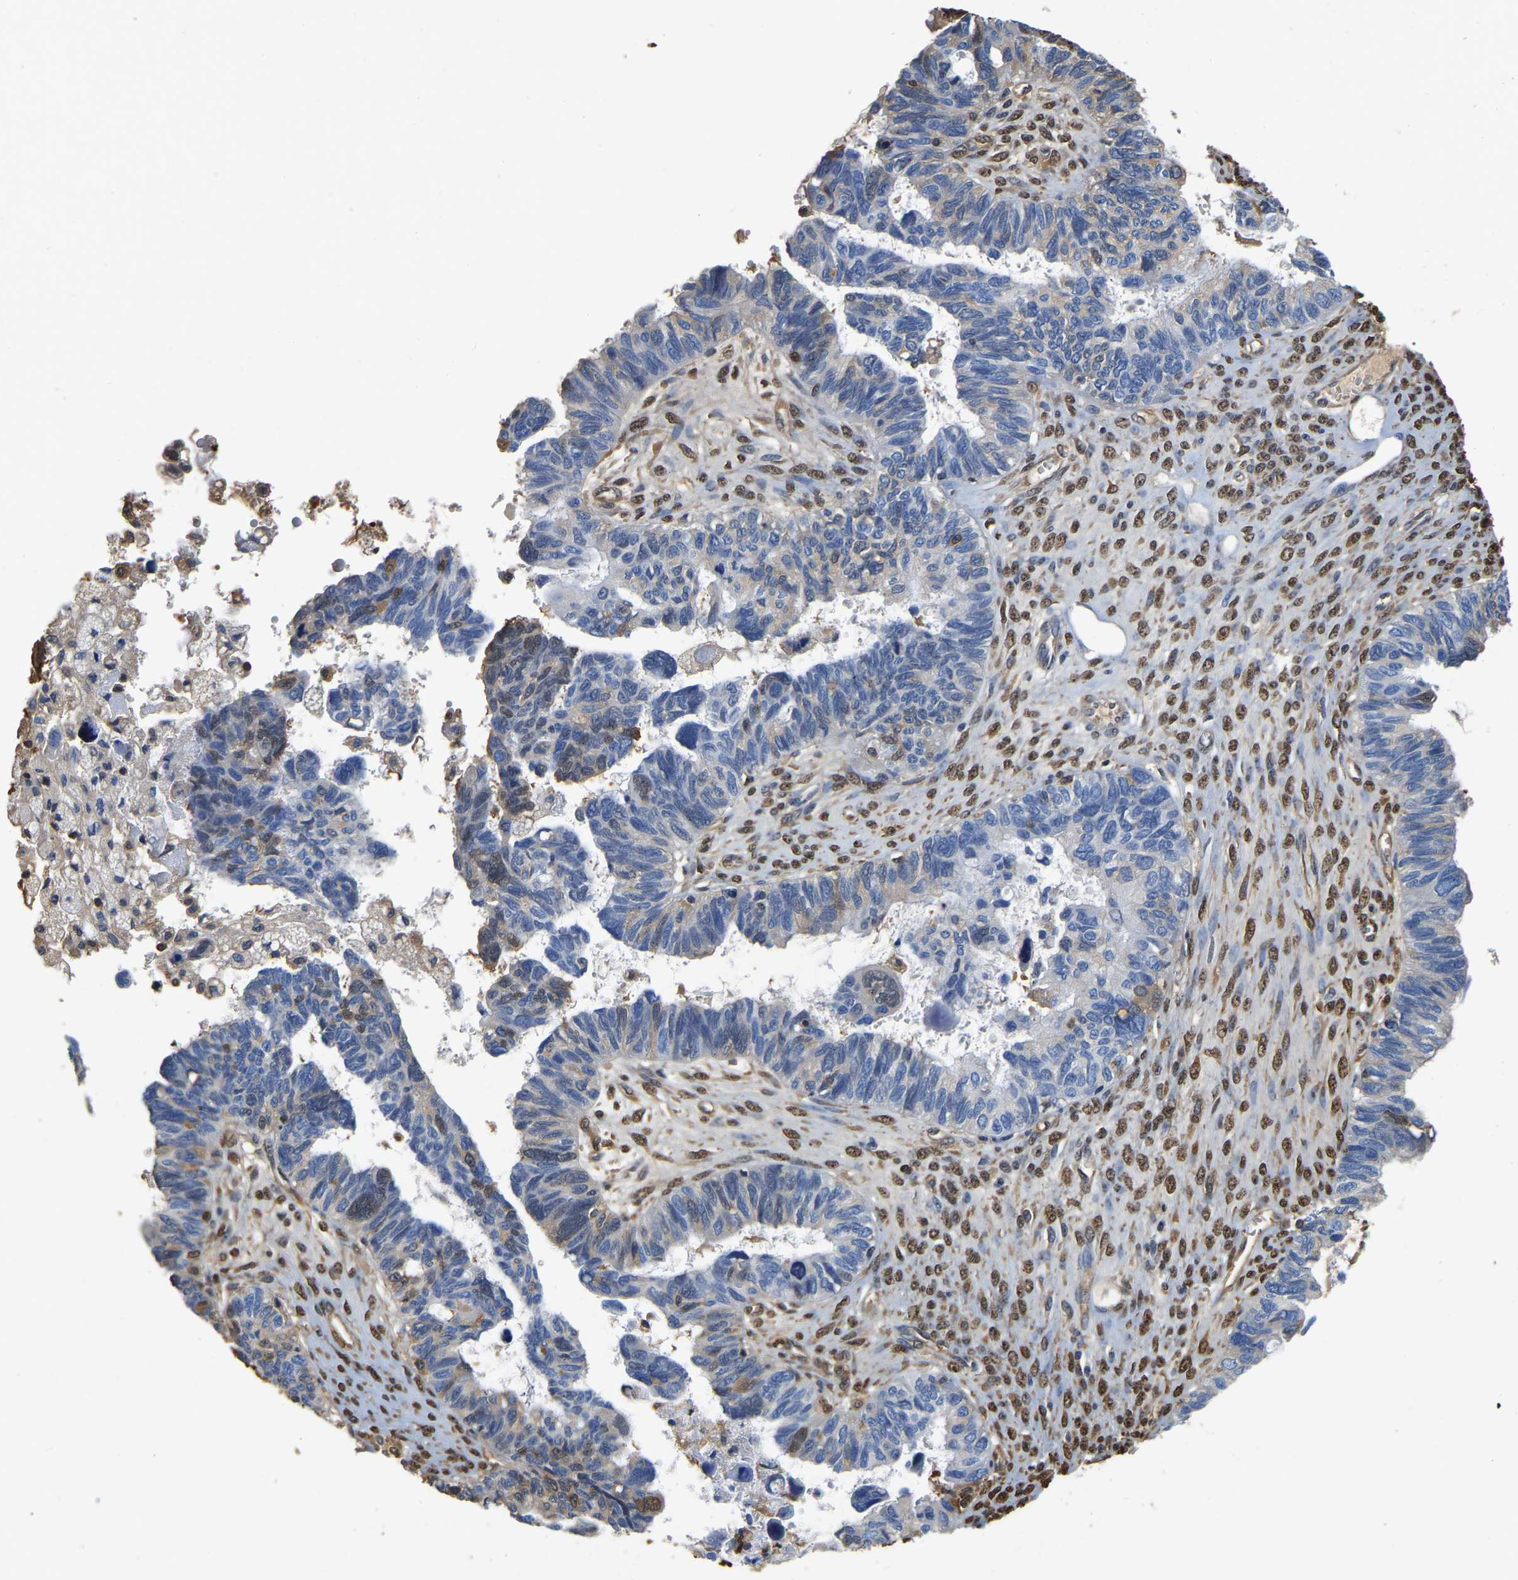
{"staining": {"intensity": "negative", "quantity": "none", "location": "none"}, "tissue": "ovarian cancer", "cell_type": "Tumor cells", "image_type": "cancer", "snomed": [{"axis": "morphology", "description": "Cystadenocarcinoma, serous, NOS"}, {"axis": "topography", "description": "Ovary"}], "caption": "Ovarian cancer was stained to show a protein in brown. There is no significant positivity in tumor cells. The staining is performed using DAB brown chromogen with nuclei counter-stained in using hematoxylin.", "gene": "LDHB", "patient": {"sex": "female", "age": 79}}